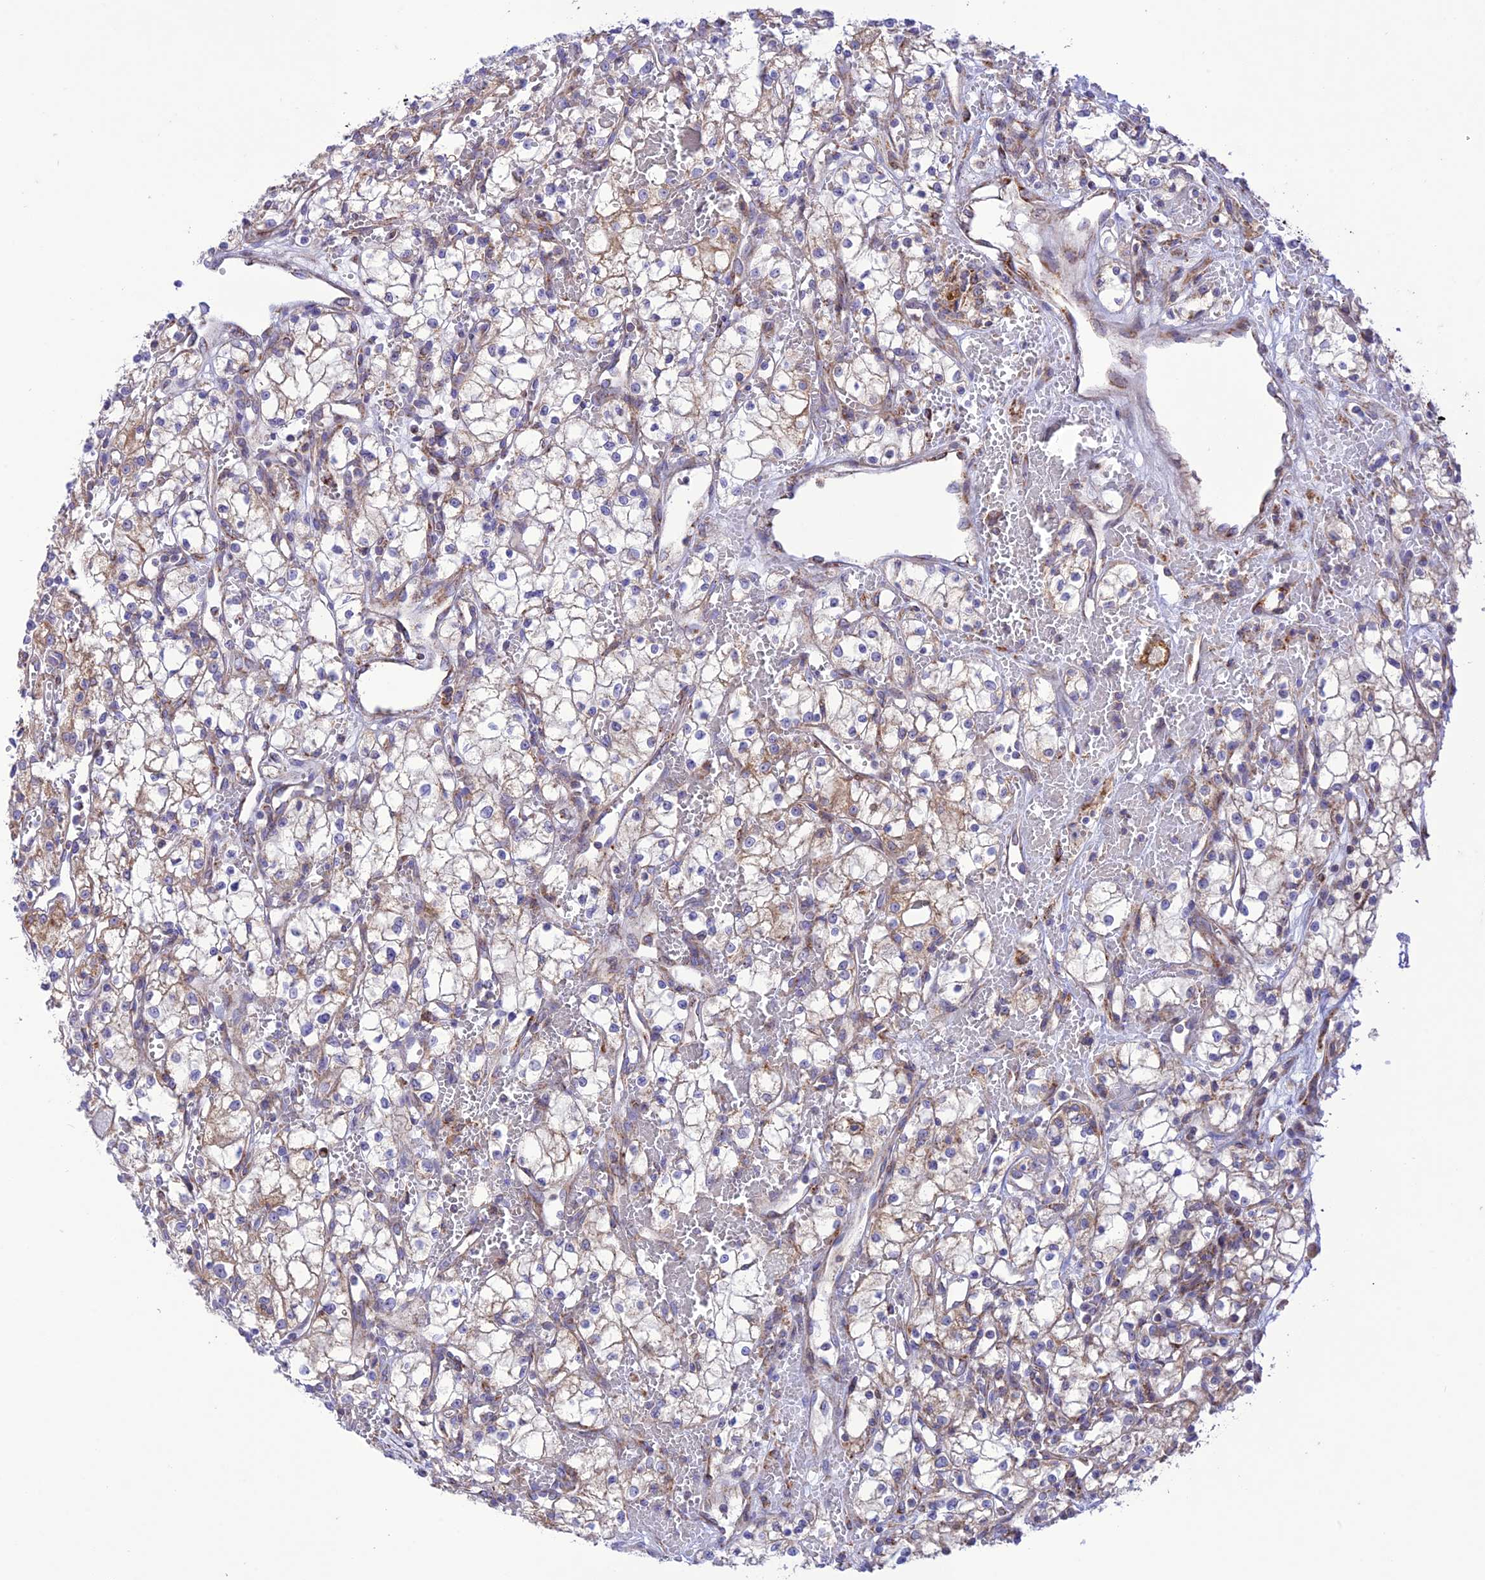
{"staining": {"intensity": "moderate", "quantity": "25%-75%", "location": "cytoplasmic/membranous"}, "tissue": "renal cancer", "cell_type": "Tumor cells", "image_type": "cancer", "snomed": [{"axis": "morphology", "description": "Adenocarcinoma, NOS"}, {"axis": "topography", "description": "Kidney"}], "caption": "About 25%-75% of tumor cells in renal cancer (adenocarcinoma) display moderate cytoplasmic/membranous protein expression as visualized by brown immunohistochemical staining.", "gene": "UAP1L1", "patient": {"sex": "male", "age": 59}}